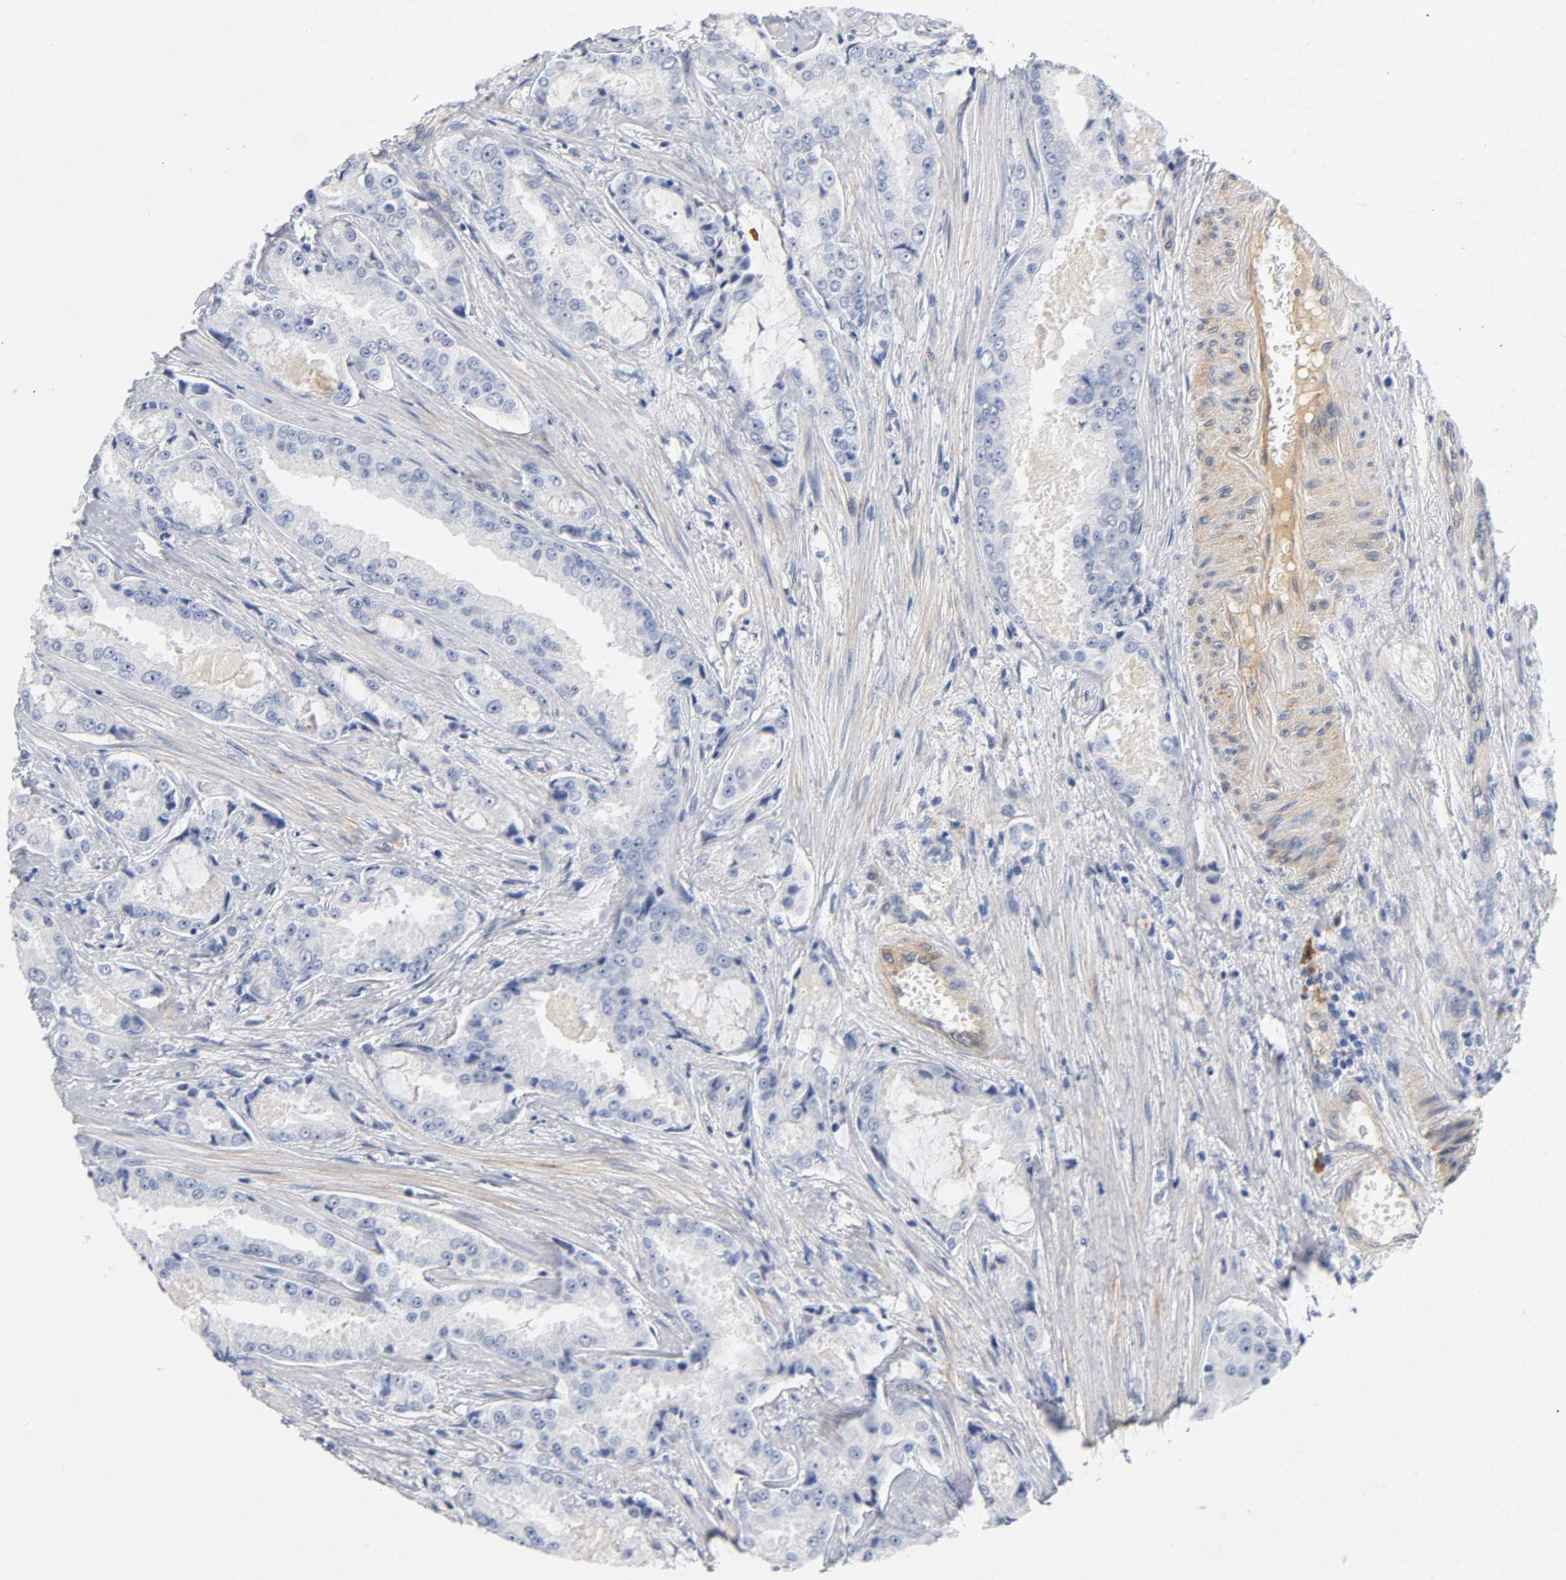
{"staining": {"intensity": "weak", "quantity": "25%-75%", "location": "cytoplasmic/membranous"}, "tissue": "prostate cancer", "cell_type": "Tumor cells", "image_type": "cancer", "snomed": [{"axis": "morphology", "description": "Adenocarcinoma, High grade"}, {"axis": "topography", "description": "Prostate"}], "caption": "DAB immunohistochemical staining of prostate cancer (adenocarcinoma (high-grade)) demonstrates weak cytoplasmic/membranous protein positivity in approximately 25%-75% of tumor cells.", "gene": "TNC", "patient": {"sex": "male", "age": 73}}